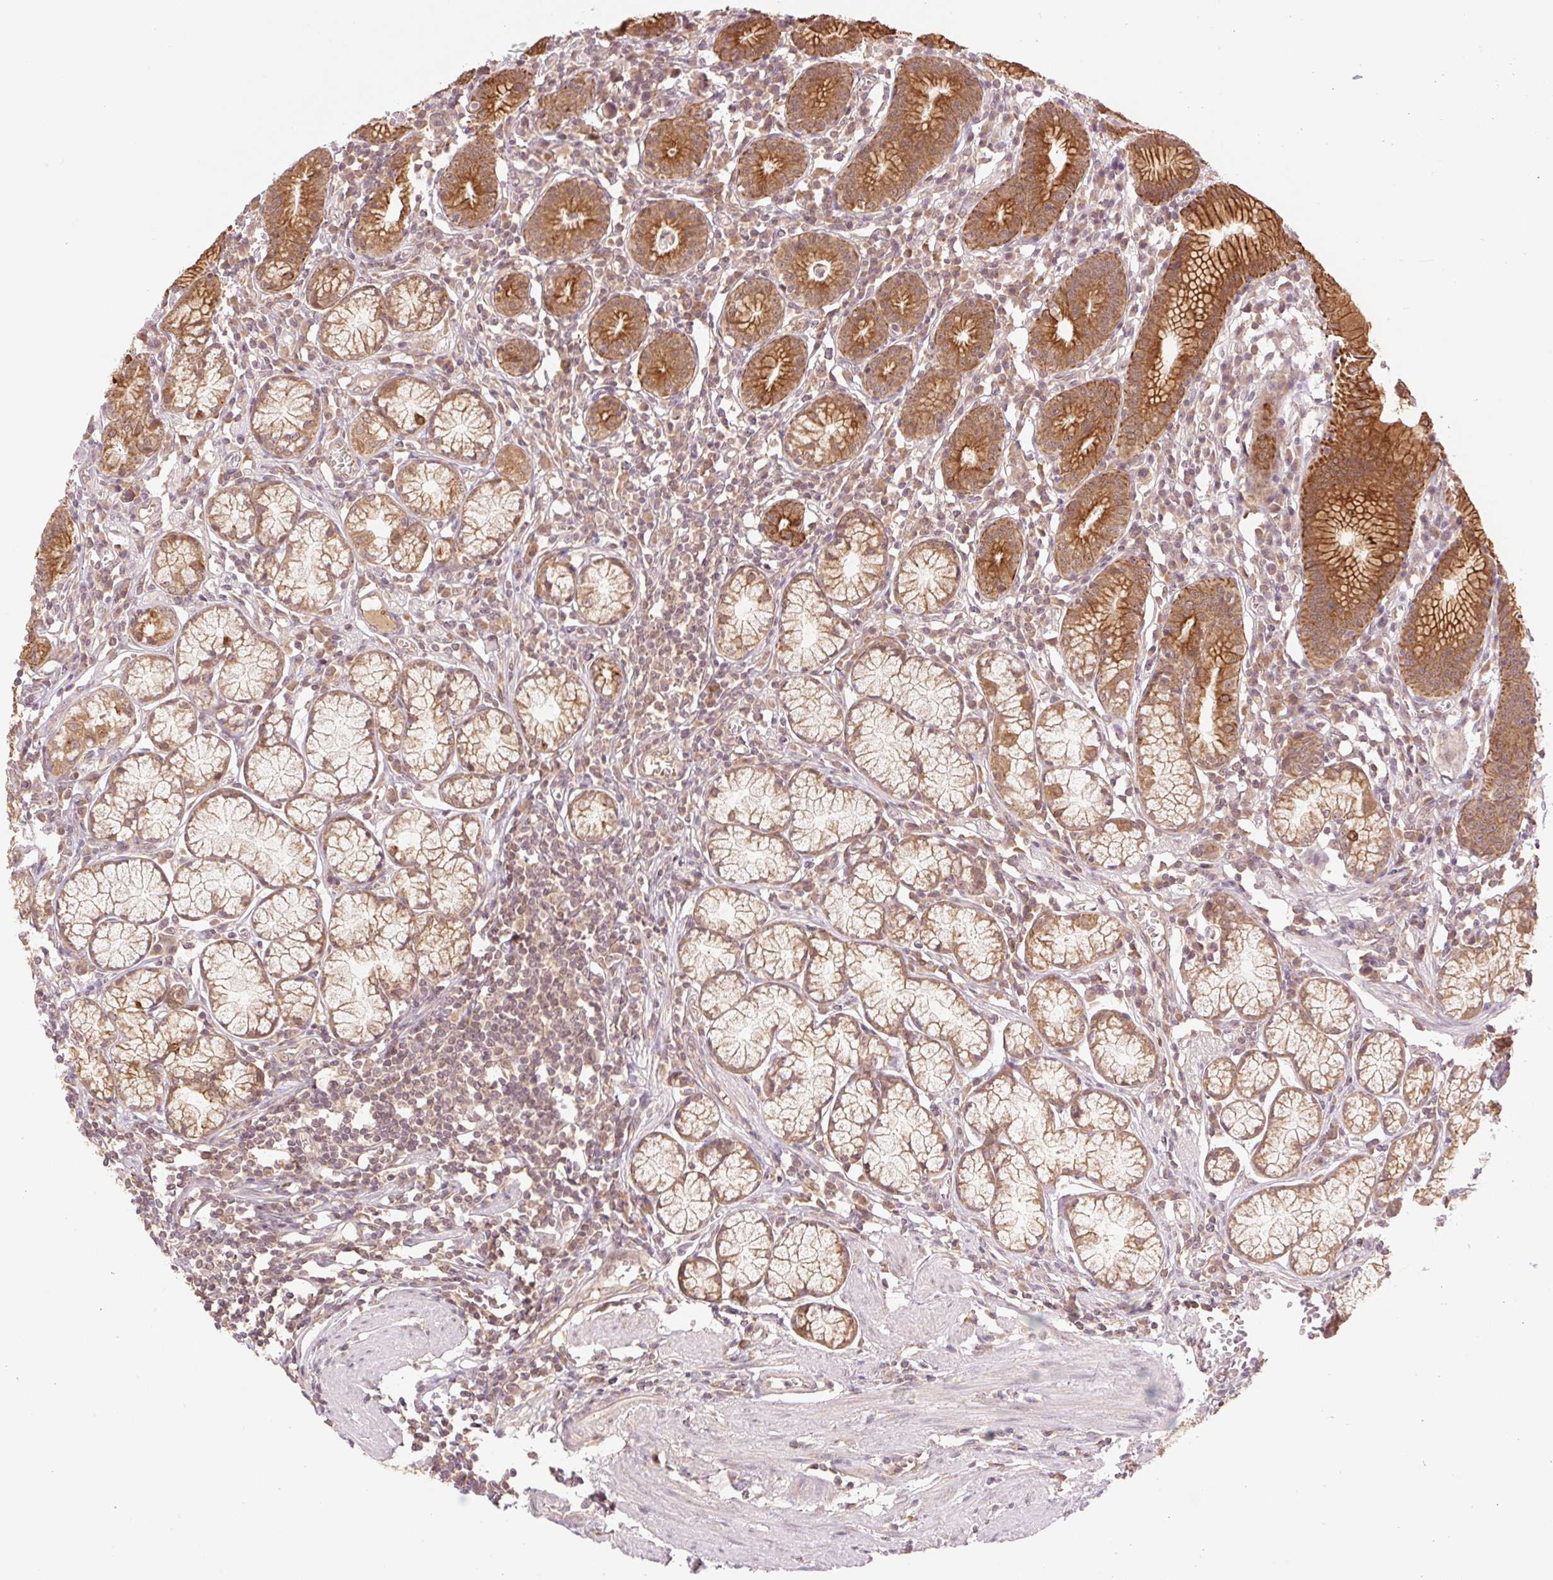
{"staining": {"intensity": "strong", "quantity": "25%-75%", "location": "cytoplasmic/membranous"}, "tissue": "stomach", "cell_type": "Glandular cells", "image_type": "normal", "snomed": [{"axis": "morphology", "description": "Normal tissue, NOS"}, {"axis": "topography", "description": "Stomach"}], "caption": "High-power microscopy captured an immunohistochemistry (IHC) micrograph of normal stomach, revealing strong cytoplasmic/membranous positivity in about 25%-75% of glandular cells.", "gene": "YJU2B", "patient": {"sex": "male", "age": 55}}